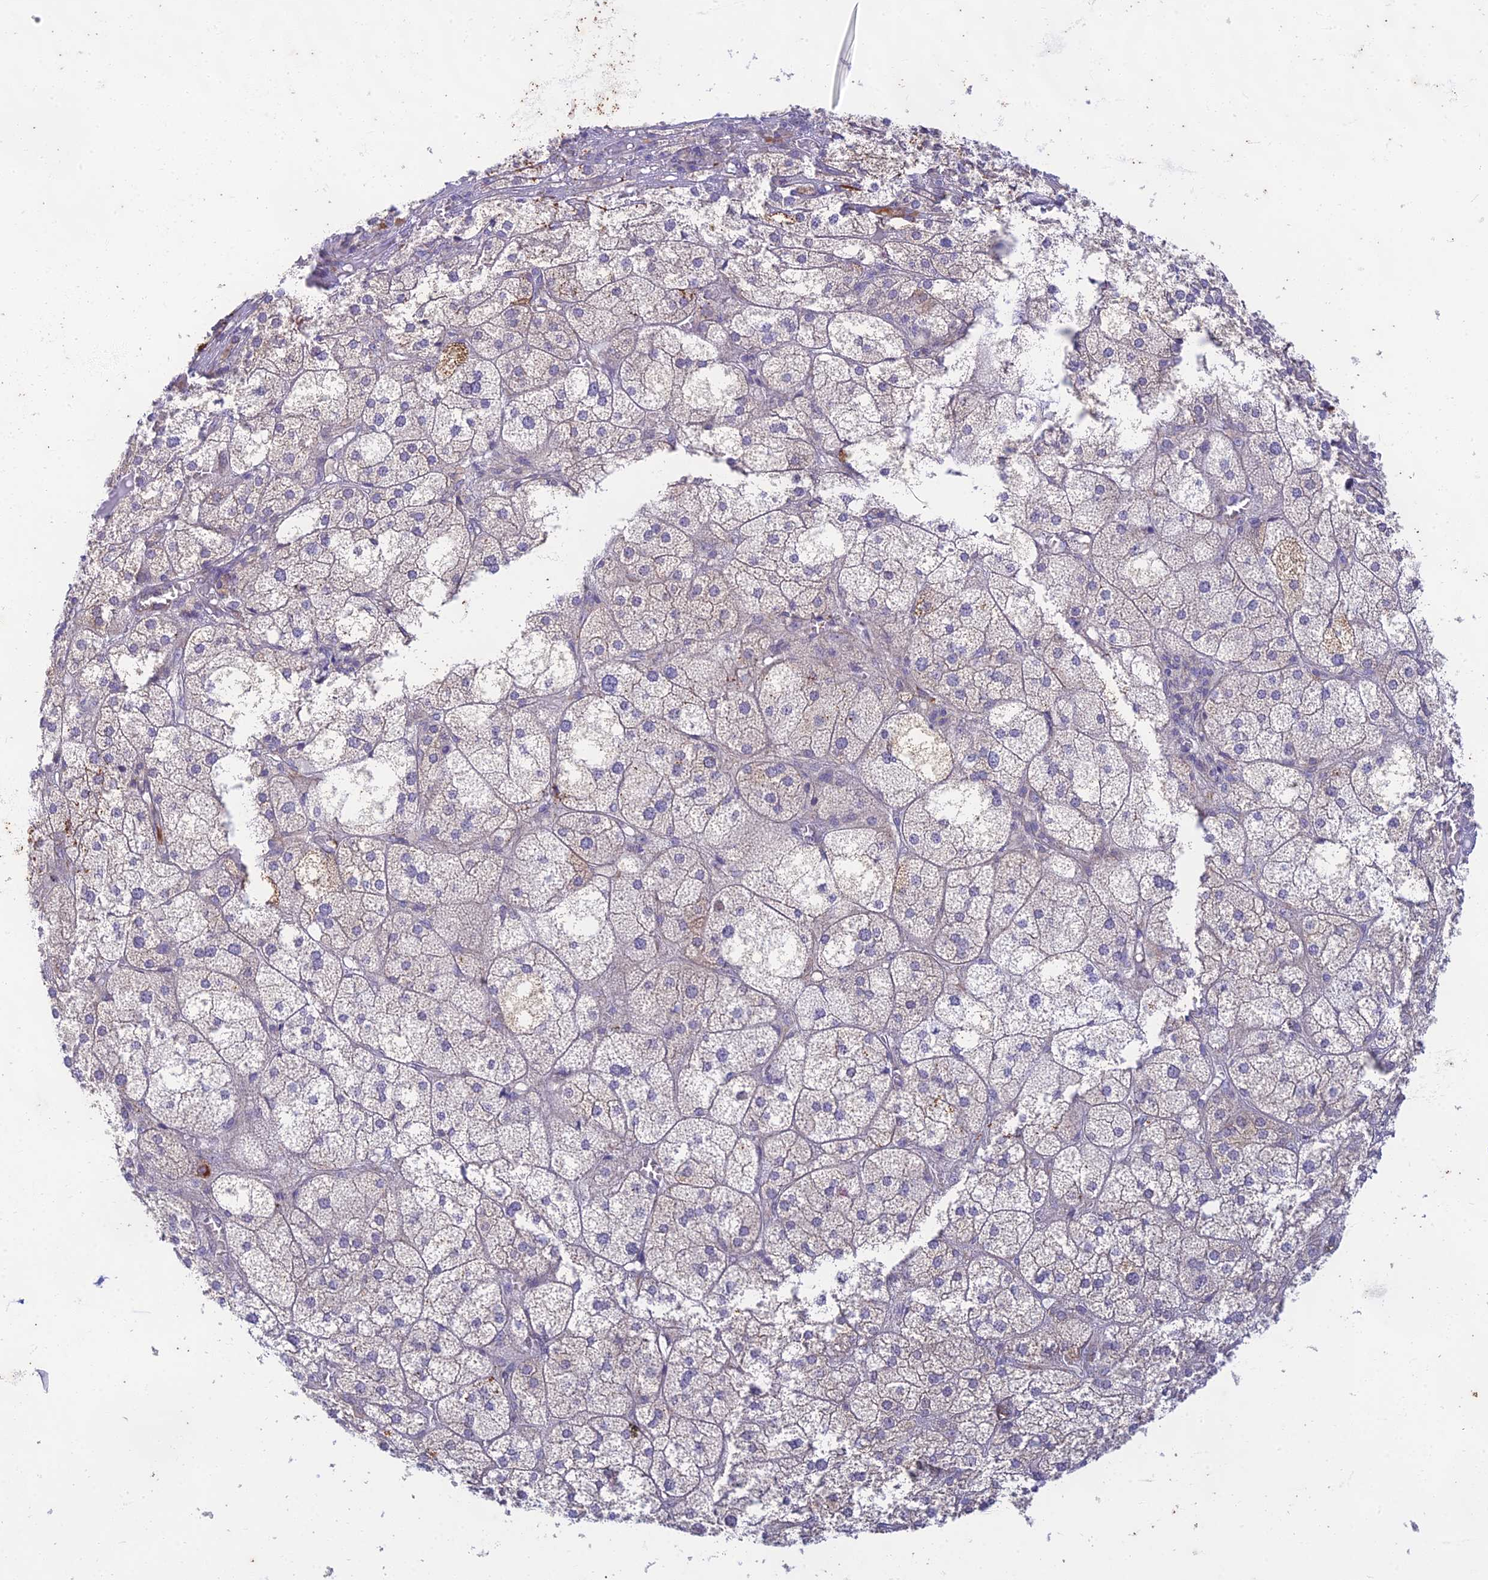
{"staining": {"intensity": "moderate", "quantity": "<25%", "location": "cytoplasmic/membranous,nuclear"}, "tissue": "adrenal gland", "cell_type": "Glandular cells", "image_type": "normal", "snomed": [{"axis": "morphology", "description": "Normal tissue, NOS"}, {"axis": "topography", "description": "Adrenal gland"}], "caption": "Adrenal gland stained with DAB immunohistochemistry (IHC) demonstrates low levels of moderate cytoplasmic/membranous,nuclear positivity in about <25% of glandular cells.", "gene": "PTCD2", "patient": {"sex": "female", "age": 61}}